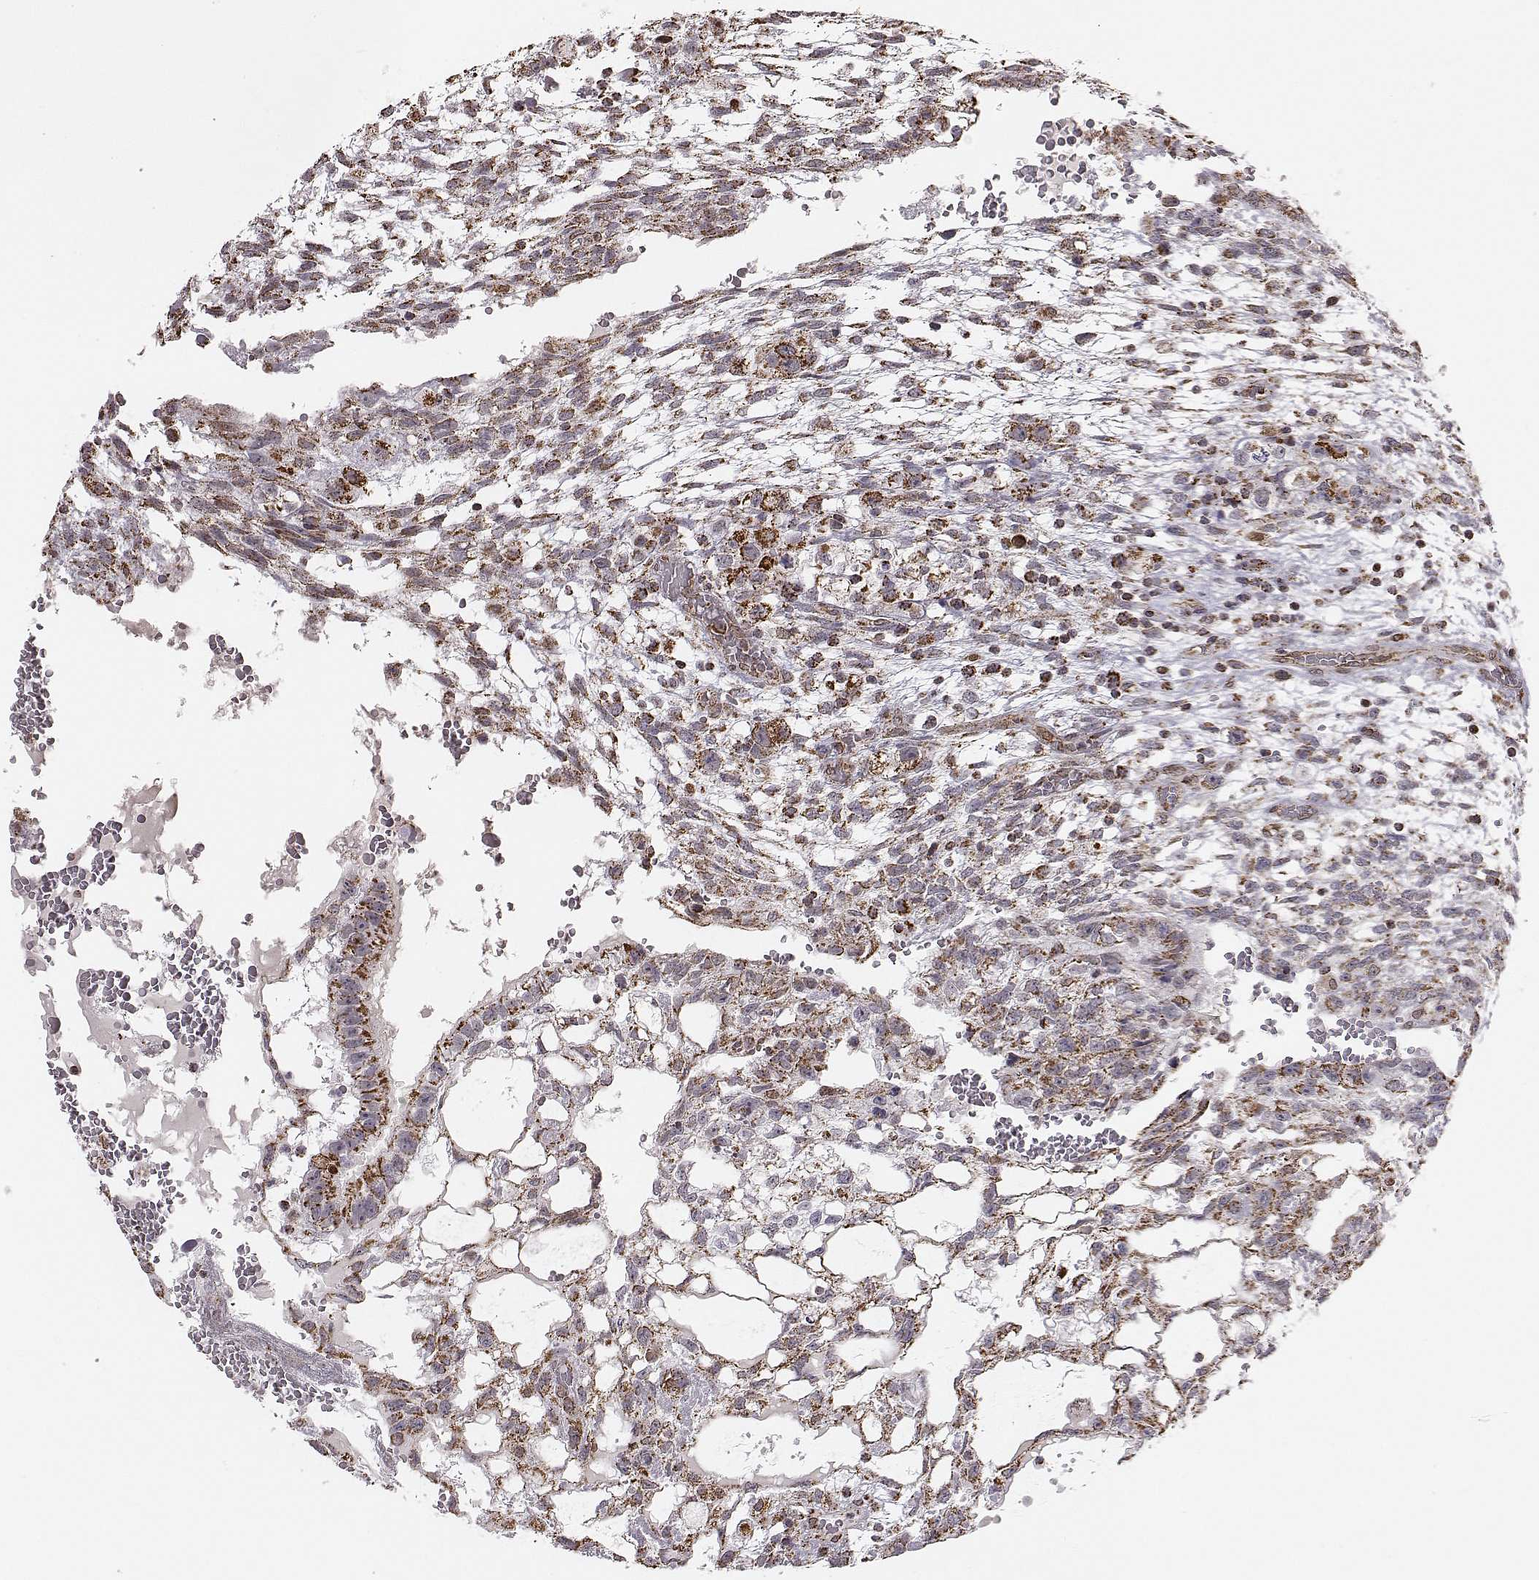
{"staining": {"intensity": "moderate", "quantity": "<25%", "location": "cytoplasmic/membranous"}, "tissue": "testis cancer", "cell_type": "Tumor cells", "image_type": "cancer", "snomed": [{"axis": "morphology", "description": "Carcinoma, Embryonal, NOS"}, {"axis": "topography", "description": "Testis"}], "caption": "An image of human embryonal carcinoma (testis) stained for a protein demonstrates moderate cytoplasmic/membranous brown staining in tumor cells.", "gene": "ACOT2", "patient": {"sex": "male", "age": 32}}